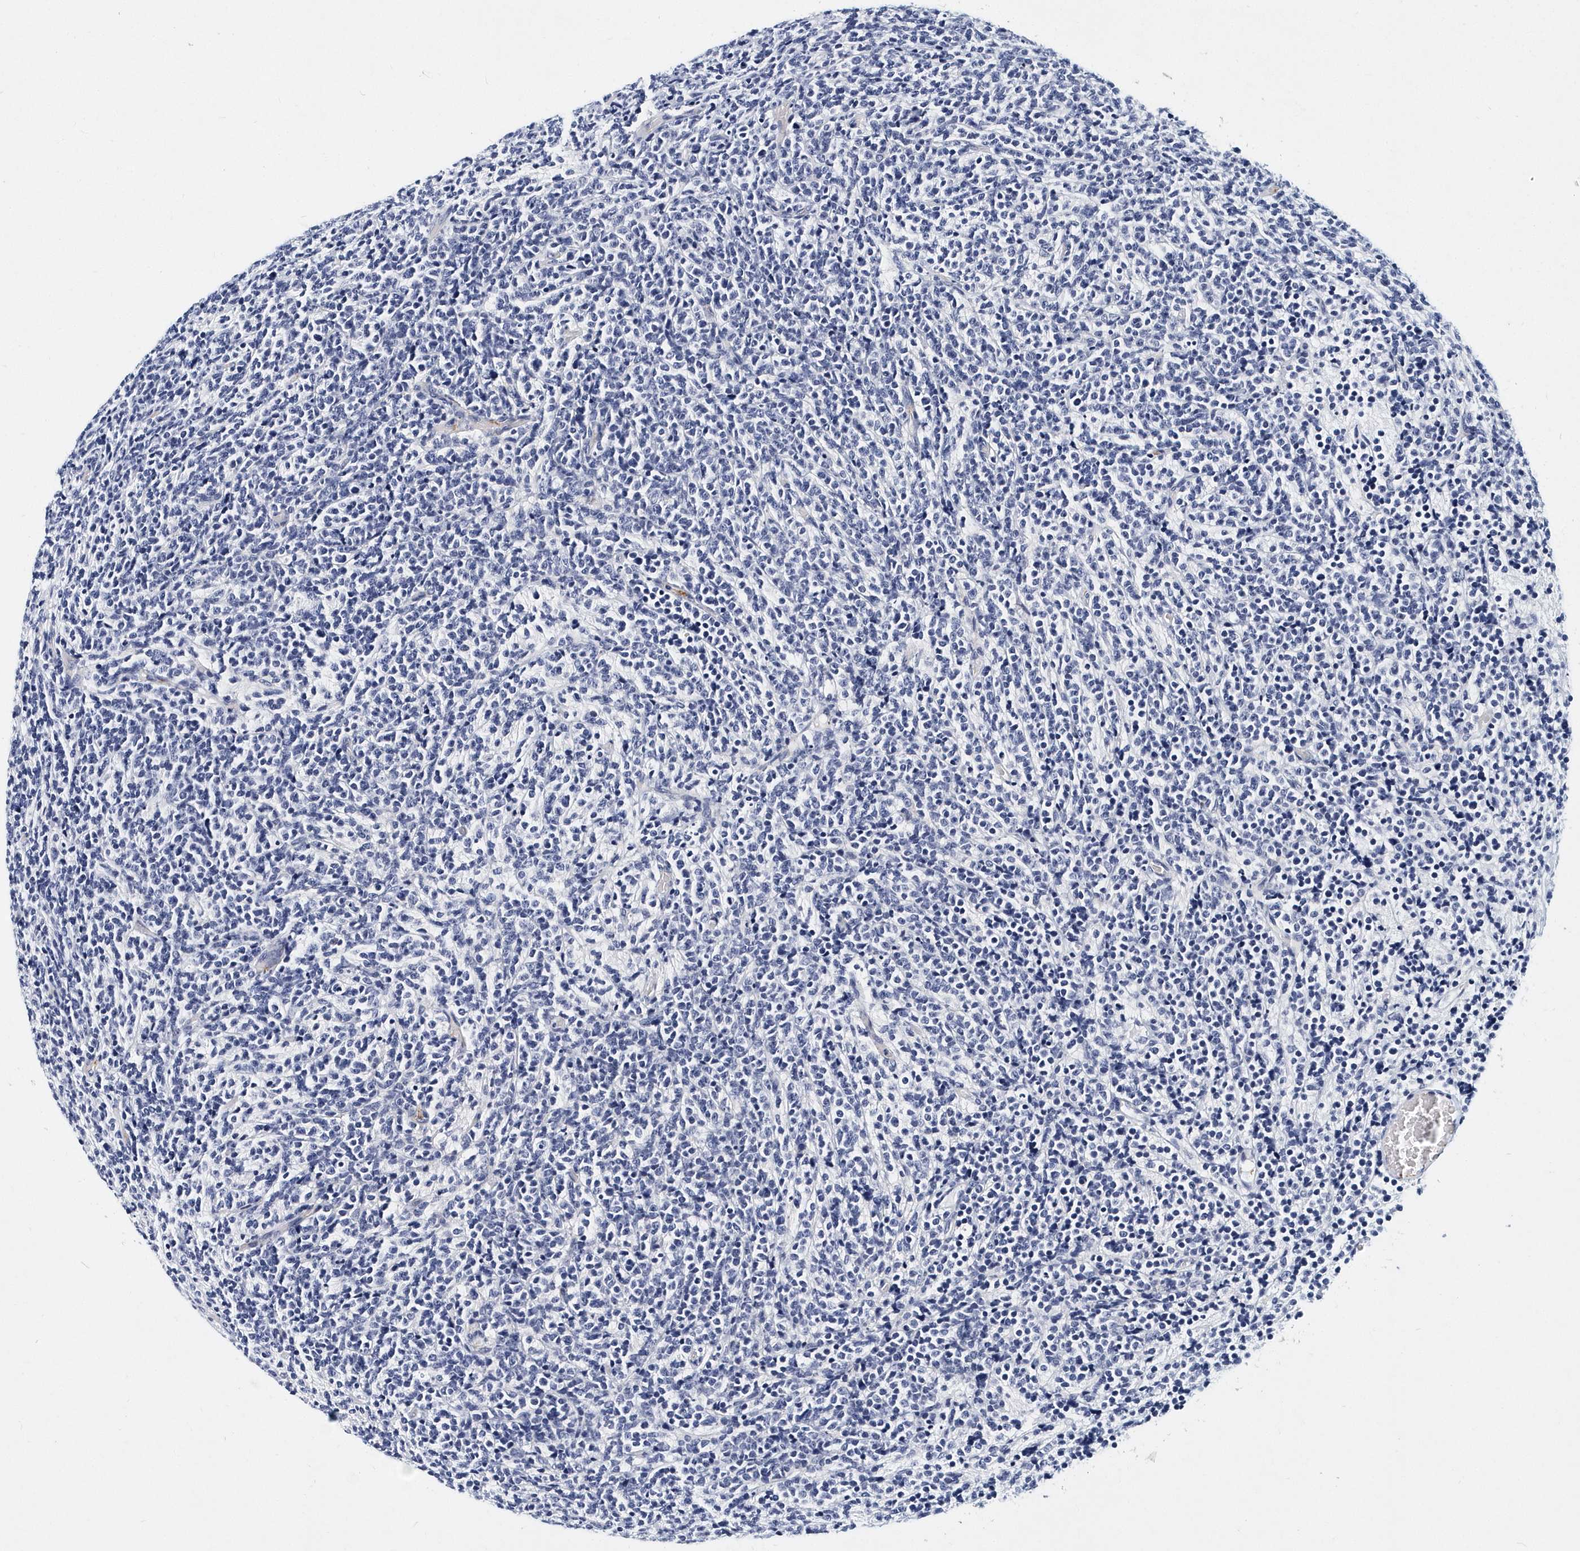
{"staining": {"intensity": "negative", "quantity": "none", "location": "none"}, "tissue": "glioma", "cell_type": "Tumor cells", "image_type": "cancer", "snomed": [{"axis": "morphology", "description": "Glioma, malignant, Low grade"}, {"axis": "topography", "description": "Brain"}], "caption": "IHC of human glioma demonstrates no positivity in tumor cells. The staining is performed using DAB (3,3'-diaminobenzidine) brown chromogen with nuclei counter-stained in using hematoxylin.", "gene": "ITGA2B", "patient": {"sex": "female", "age": 1}}